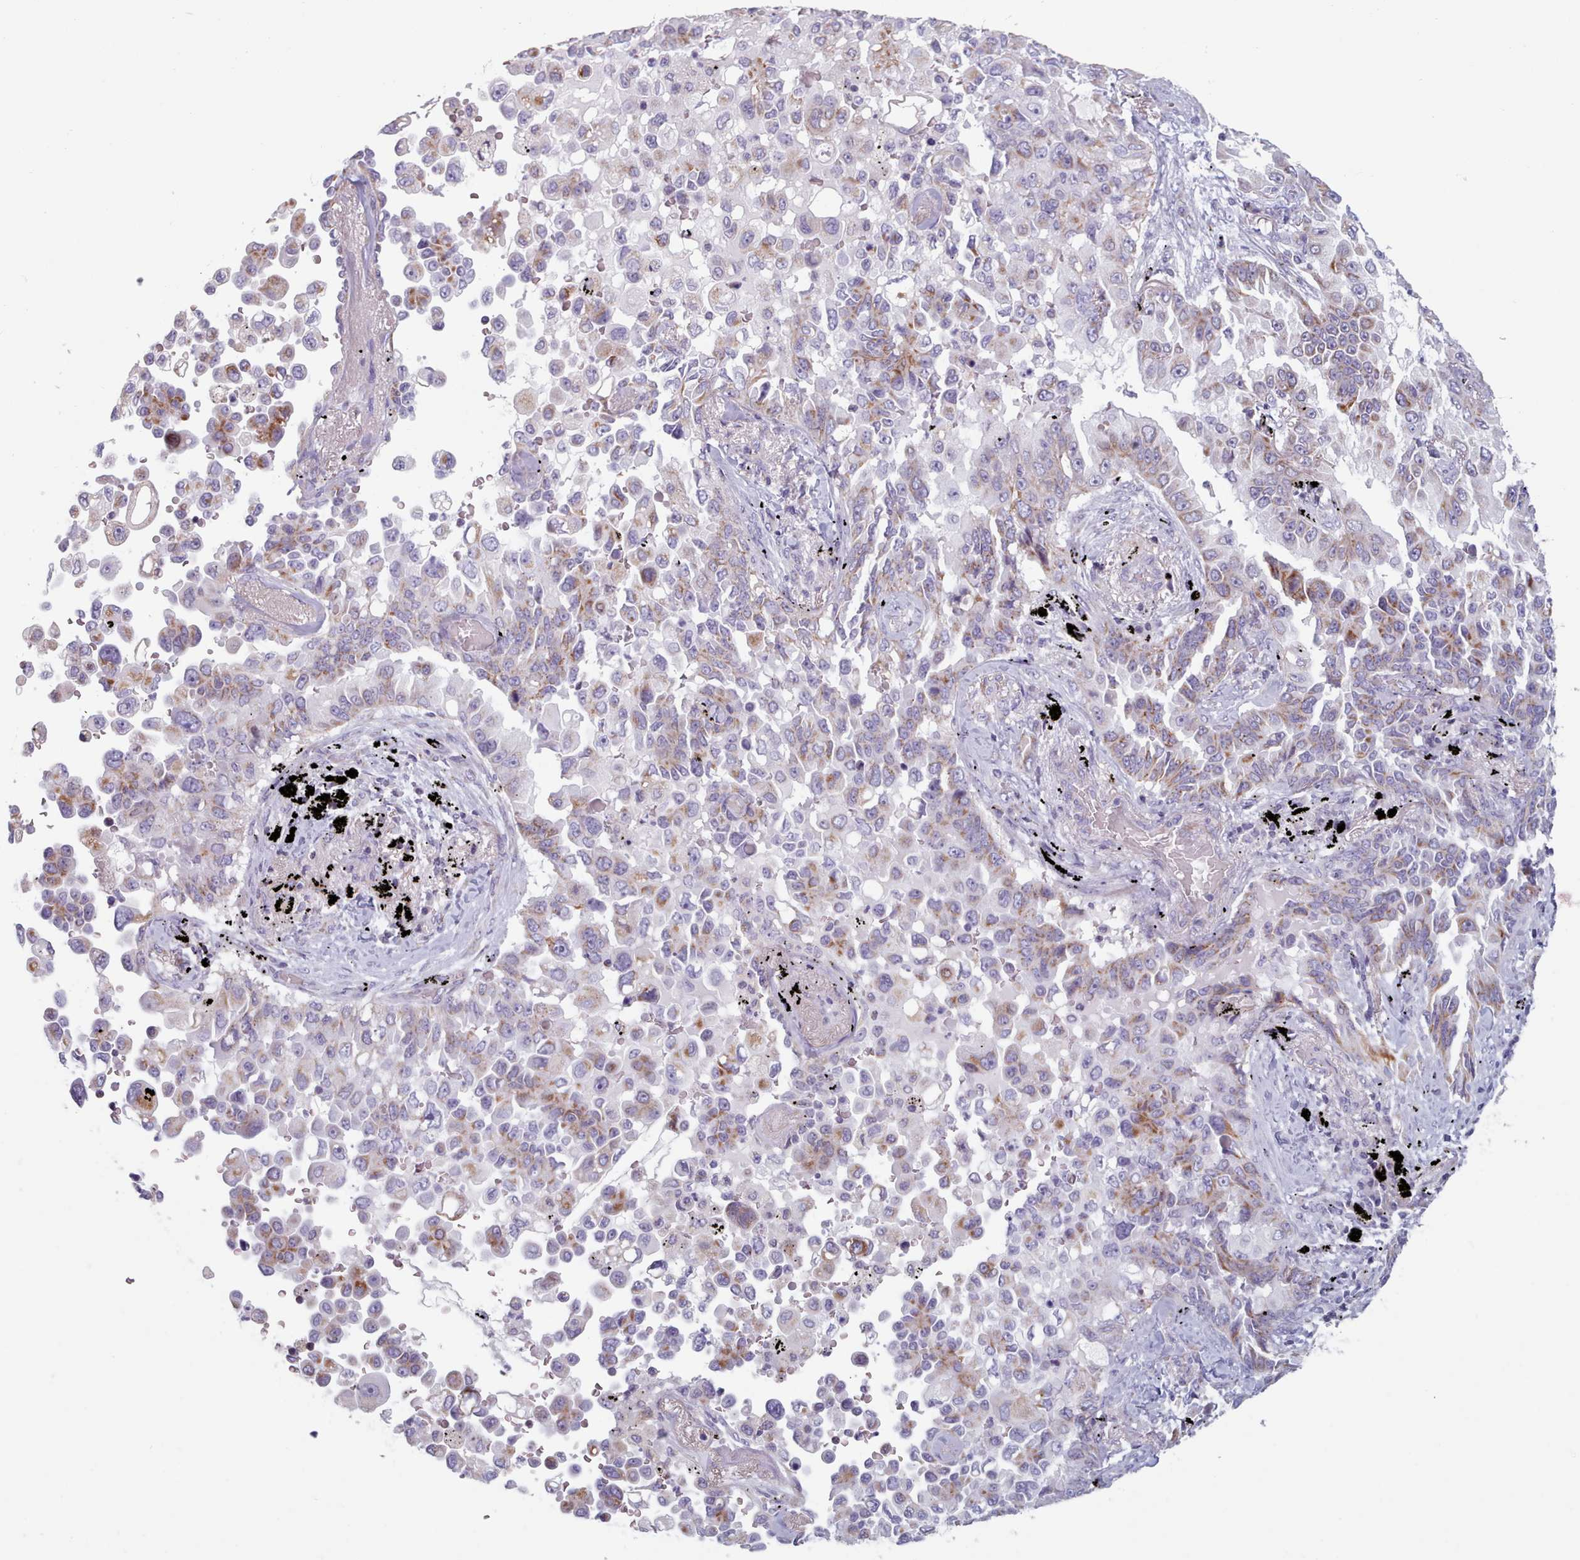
{"staining": {"intensity": "moderate", "quantity": "25%-75%", "location": "cytoplasmic/membranous"}, "tissue": "lung cancer", "cell_type": "Tumor cells", "image_type": "cancer", "snomed": [{"axis": "morphology", "description": "Adenocarcinoma, NOS"}, {"axis": "topography", "description": "Lung"}], "caption": "Immunohistochemistry image of human adenocarcinoma (lung) stained for a protein (brown), which reveals medium levels of moderate cytoplasmic/membranous expression in about 25%-75% of tumor cells.", "gene": "FAM170B", "patient": {"sex": "female", "age": 67}}